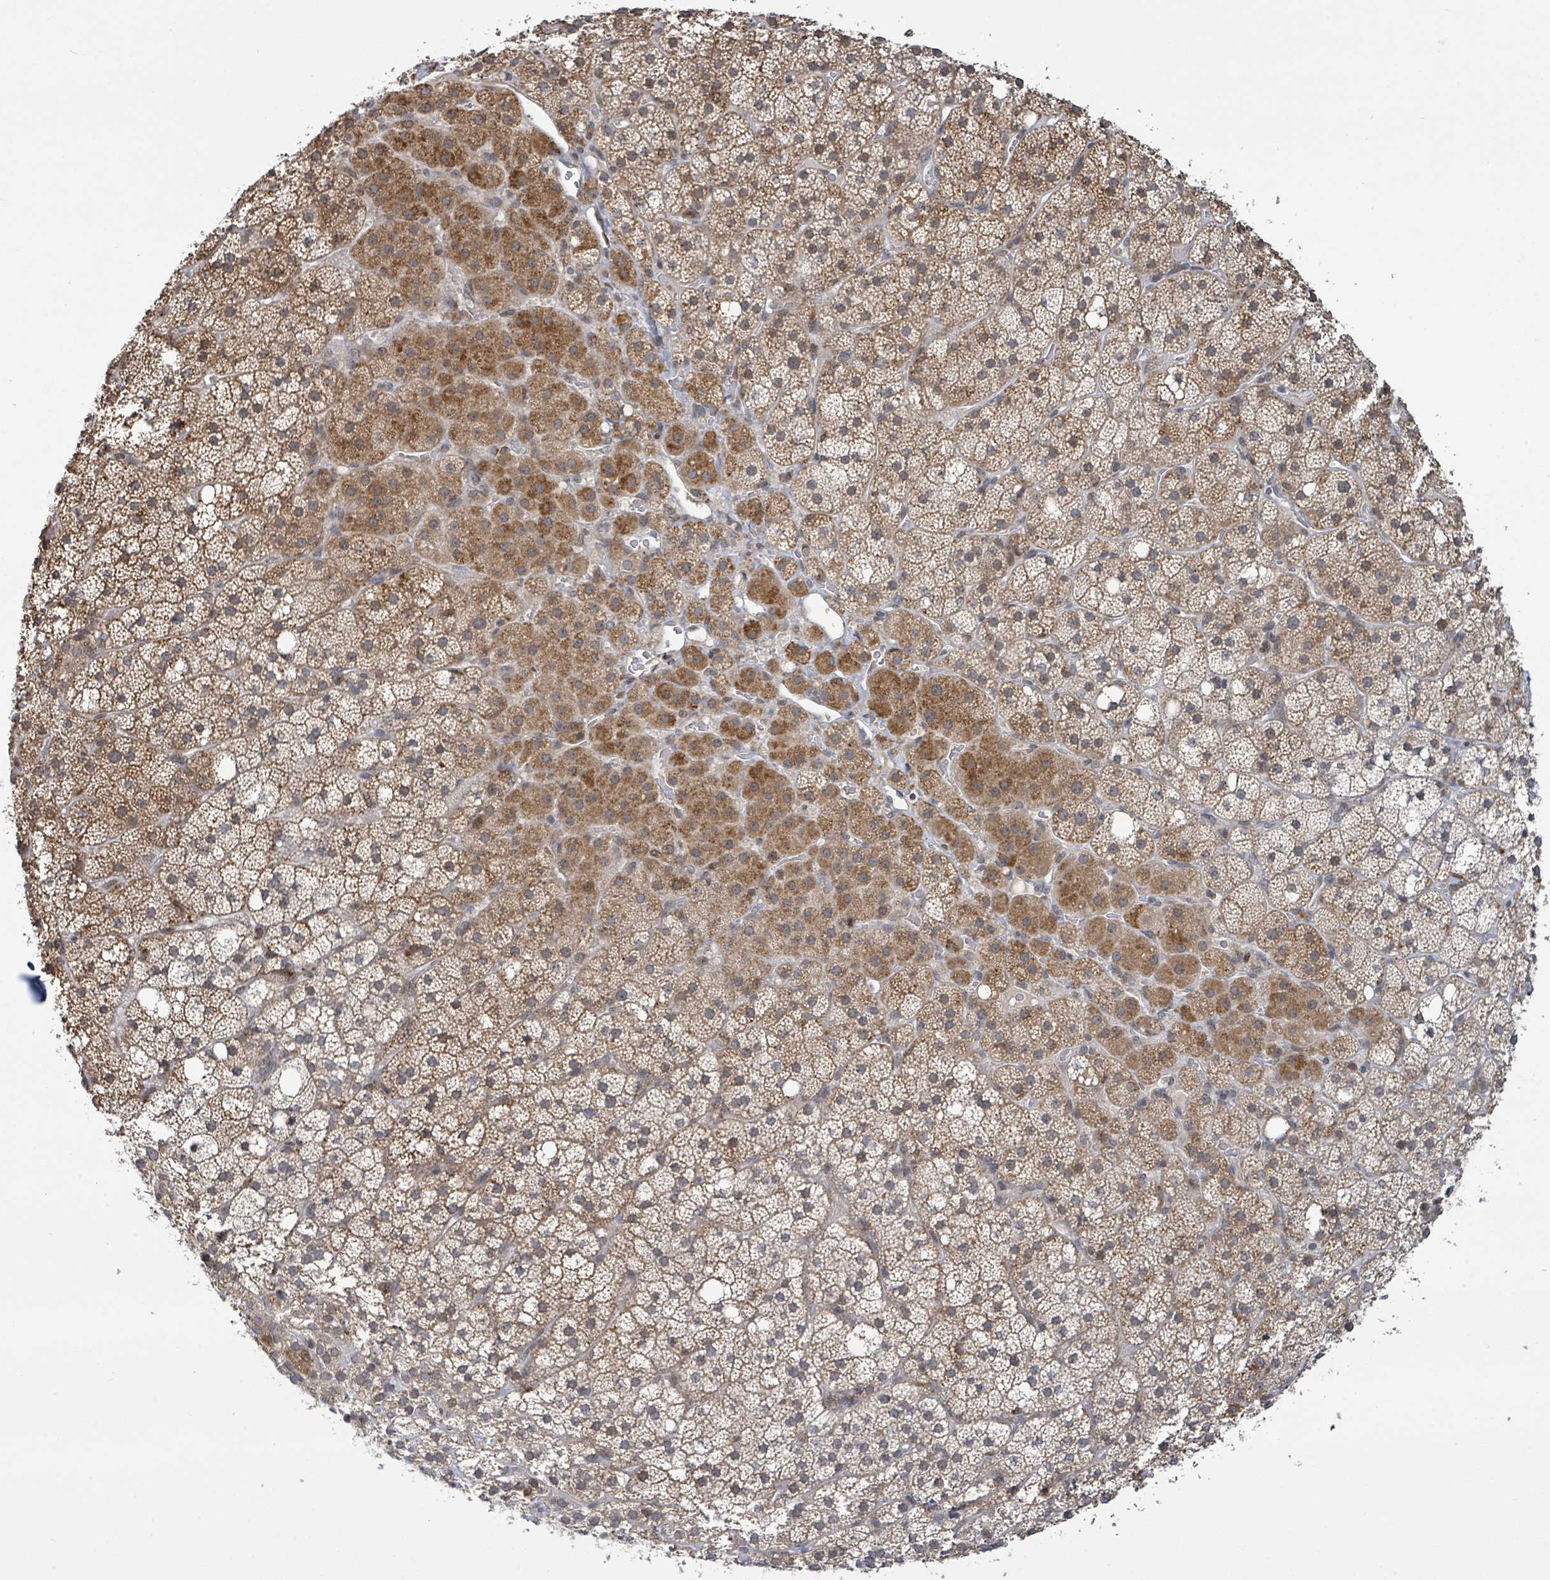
{"staining": {"intensity": "moderate", "quantity": ">75%", "location": "cytoplasmic/membranous"}, "tissue": "adrenal gland", "cell_type": "Glandular cells", "image_type": "normal", "snomed": [{"axis": "morphology", "description": "Normal tissue, NOS"}, {"axis": "topography", "description": "Adrenal gland"}], "caption": "Adrenal gland stained with DAB immunohistochemistry (IHC) exhibits medium levels of moderate cytoplasmic/membranous expression in about >75% of glandular cells. (IHC, brightfield microscopy, high magnification).", "gene": "SBF2", "patient": {"sex": "male", "age": 53}}